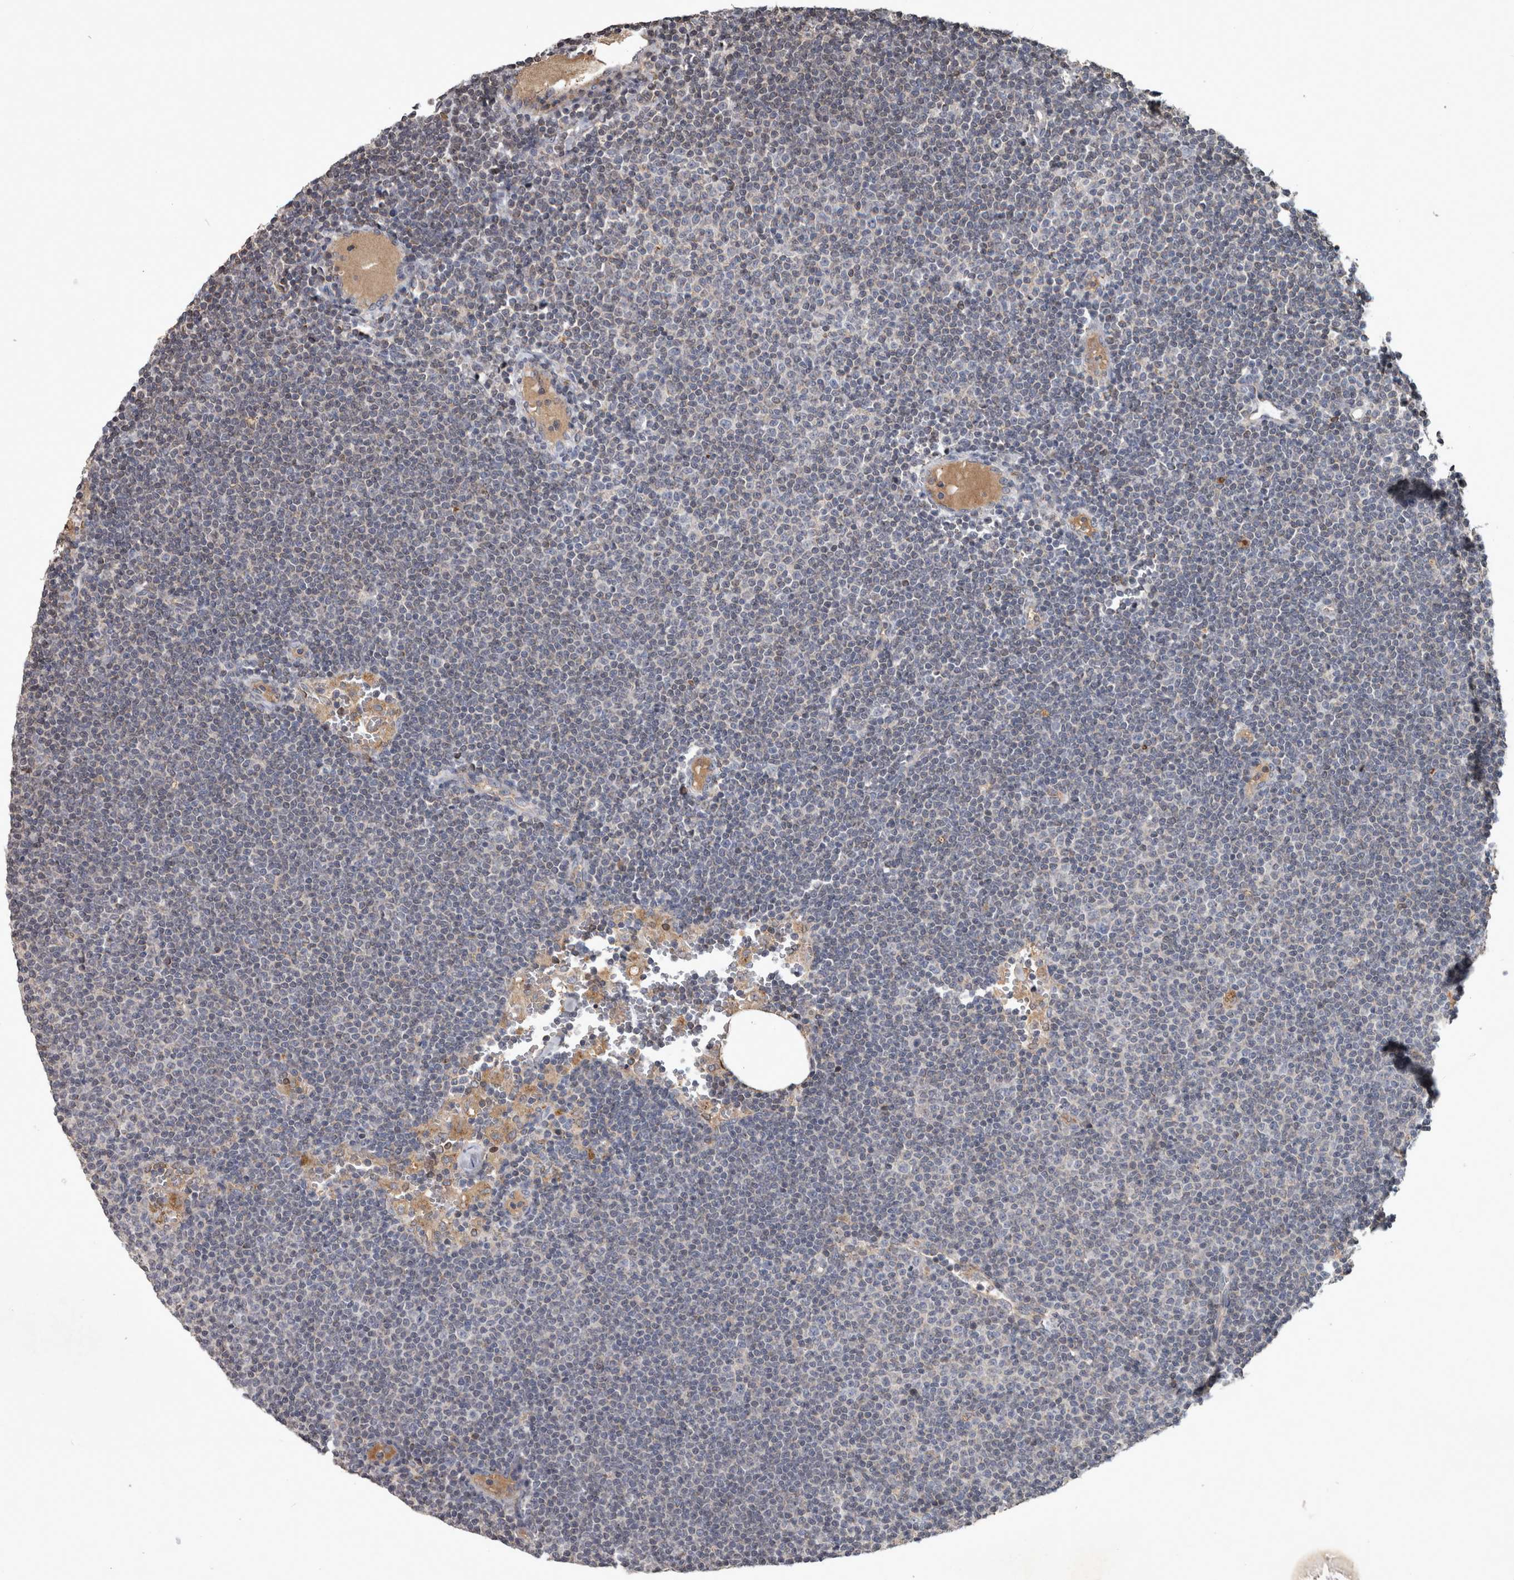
{"staining": {"intensity": "negative", "quantity": "none", "location": "none"}, "tissue": "lymphoma", "cell_type": "Tumor cells", "image_type": "cancer", "snomed": [{"axis": "morphology", "description": "Malignant lymphoma, non-Hodgkin's type, Low grade"}, {"axis": "topography", "description": "Lymph node"}], "caption": "An immunohistochemistry image of low-grade malignant lymphoma, non-Hodgkin's type is shown. There is no staining in tumor cells of low-grade malignant lymphoma, non-Hodgkin's type.", "gene": "PPP1R3C", "patient": {"sex": "female", "age": 53}}